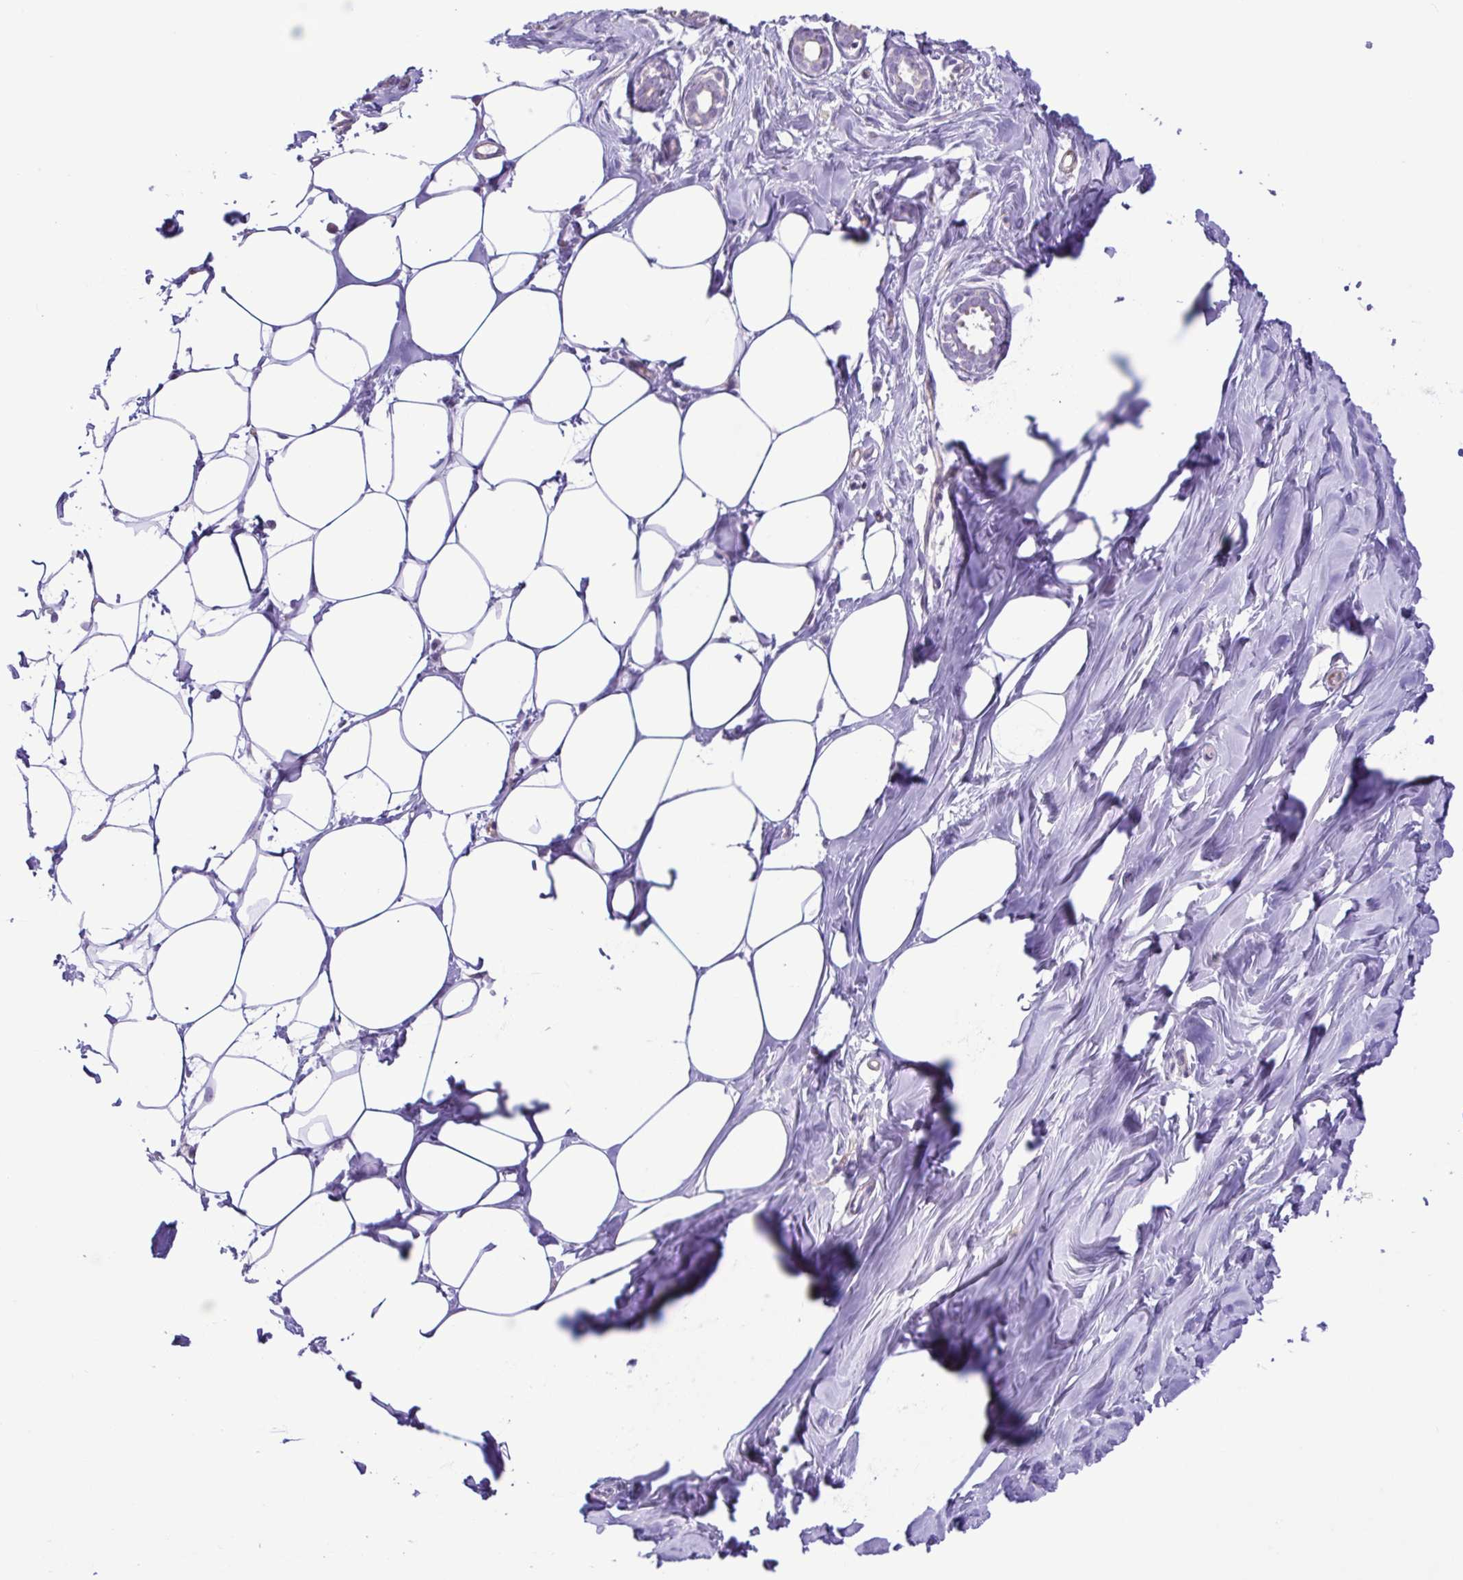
{"staining": {"intensity": "negative", "quantity": "none", "location": "none"}, "tissue": "breast", "cell_type": "Adipocytes", "image_type": "normal", "snomed": [{"axis": "morphology", "description": "Normal tissue, NOS"}, {"axis": "topography", "description": "Breast"}], "caption": "Immunohistochemistry of benign breast demonstrates no expression in adipocytes.", "gene": "FLT1", "patient": {"sex": "female", "age": 27}}